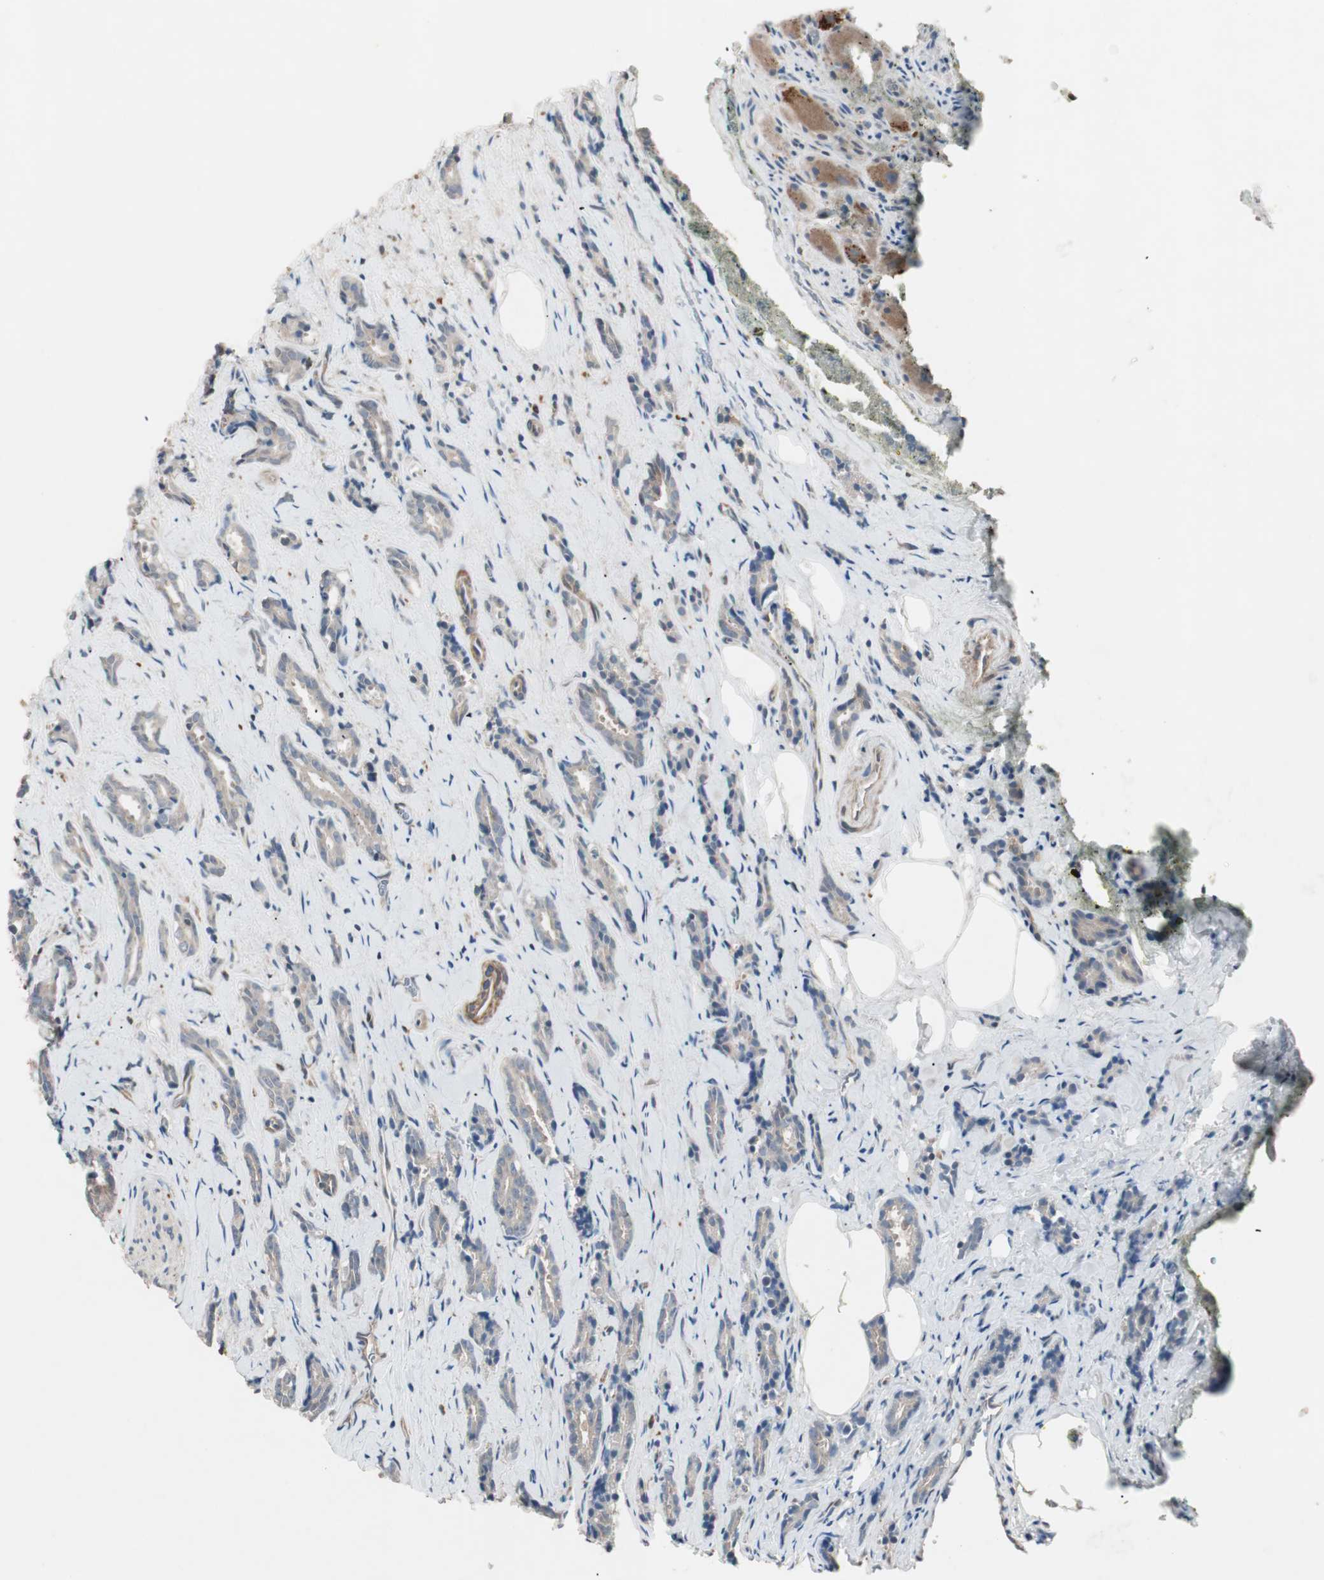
{"staining": {"intensity": "moderate", "quantity": ">75%", "location": "cytoplasmic/membranous"}, "tissue": "prostate cancer", "cell_type": "Tumor cells", "image_type": "cancer", "snomed": [{"axis": "morphology", "description": "Adenocarcinoma, High grade"}, {"axis": "topography", "description": "Prostate"}], "caption": "Moderate cytoplasmic/membranous expression for a protein is present in about >75% of tumor cells of high-grade adenocarcinoma (prostate) using immunohistochemistry.", "gene": "STAB1", "patient": {"sex": "male", "age": 67}}